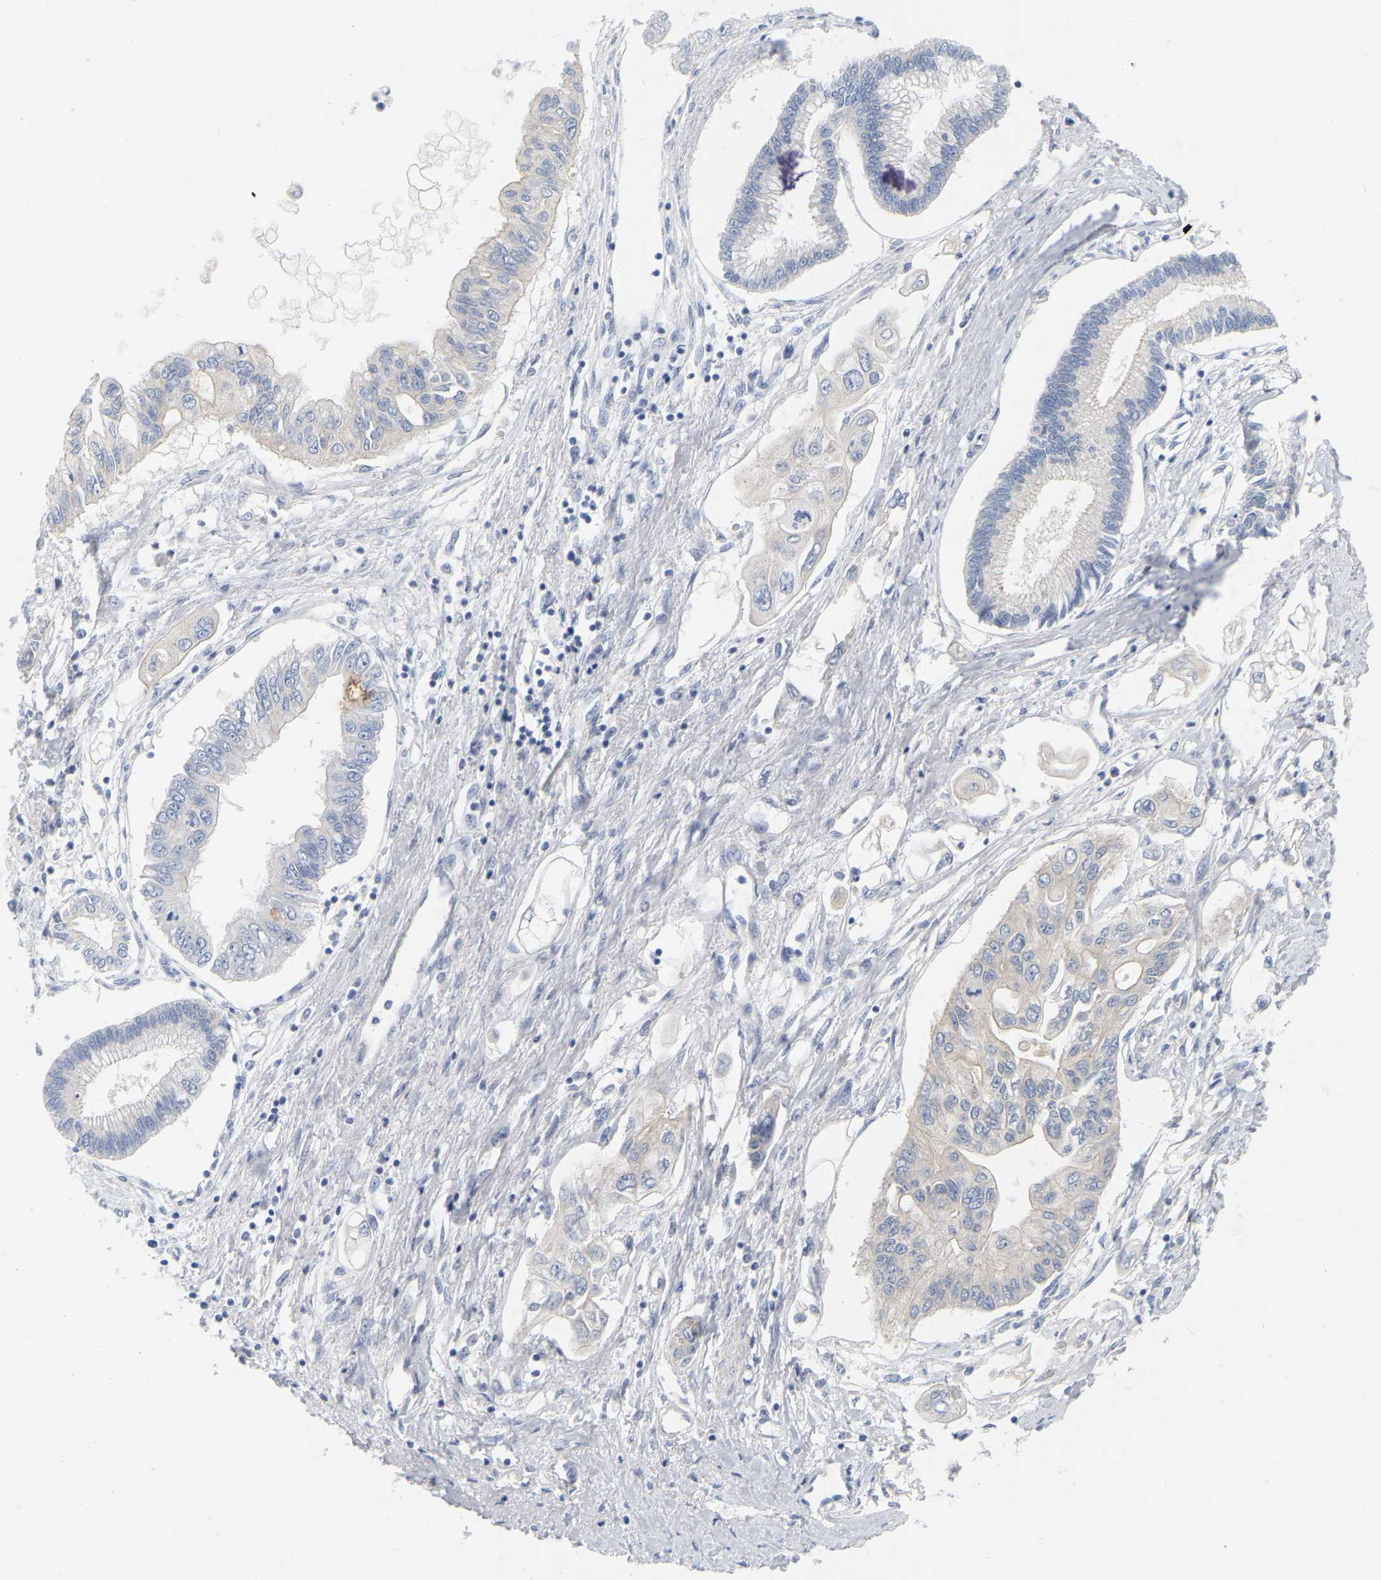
{"staining": {"intensity": "negative", "quantity": "none", "location": "none"}, "tissue": "pancreatic cancer", "cell_type": "Tumor cells", "image_type": "cancer", "snomed": [{"axis": "morphology", "description": "Adenocarcinoma, NOS"}, {"axis": "topography", "description": "Pancreas"}], "caption": "A histopathology image of human adenocarcinoma (pancreatic) is negative for staining in tumor cells.", "gene": "WIPI2", "patient": {"sex": "female", "age": 77}}